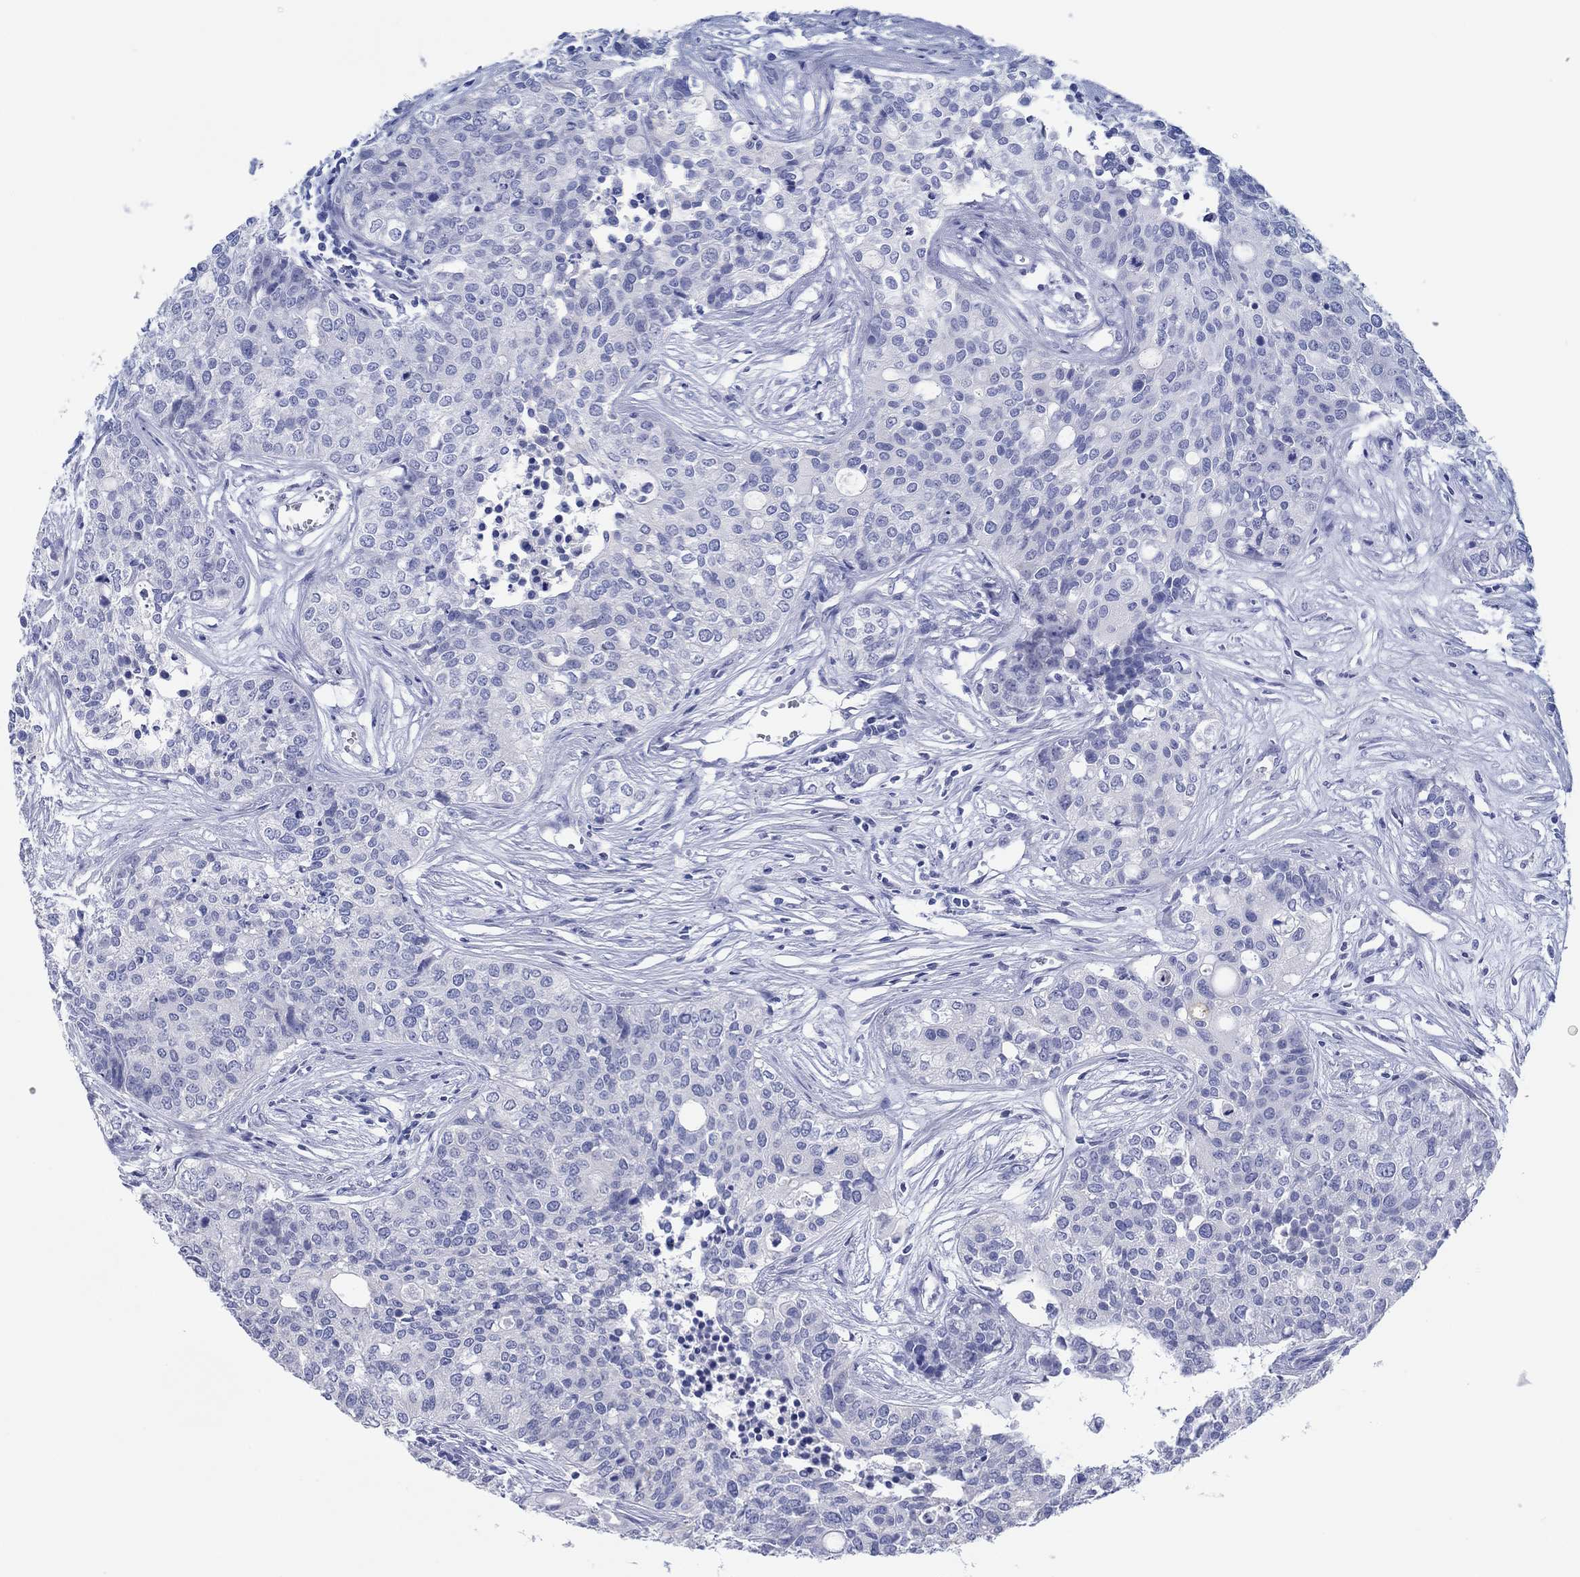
{"staining": {"intensity": "negative", "quantity": "none", "location": "none"}, "tissue": "carcinoid", "cell_type": "Tumor cells", "image_type": "cancer", "snomed": [{"axis": "morphology", "description": "Carcinoid, malignant, NOS"}, {"axis": "topography", "description": "Colon"}], "caption": "High magnification brightfield microscopy of carcinoid stained with DAB (brown) and counterstained with hematoxylin (blue): tumor cells show no significant positivity.", "gene": "ERICH3", "patient": {"sex": "male", "age": 81}}